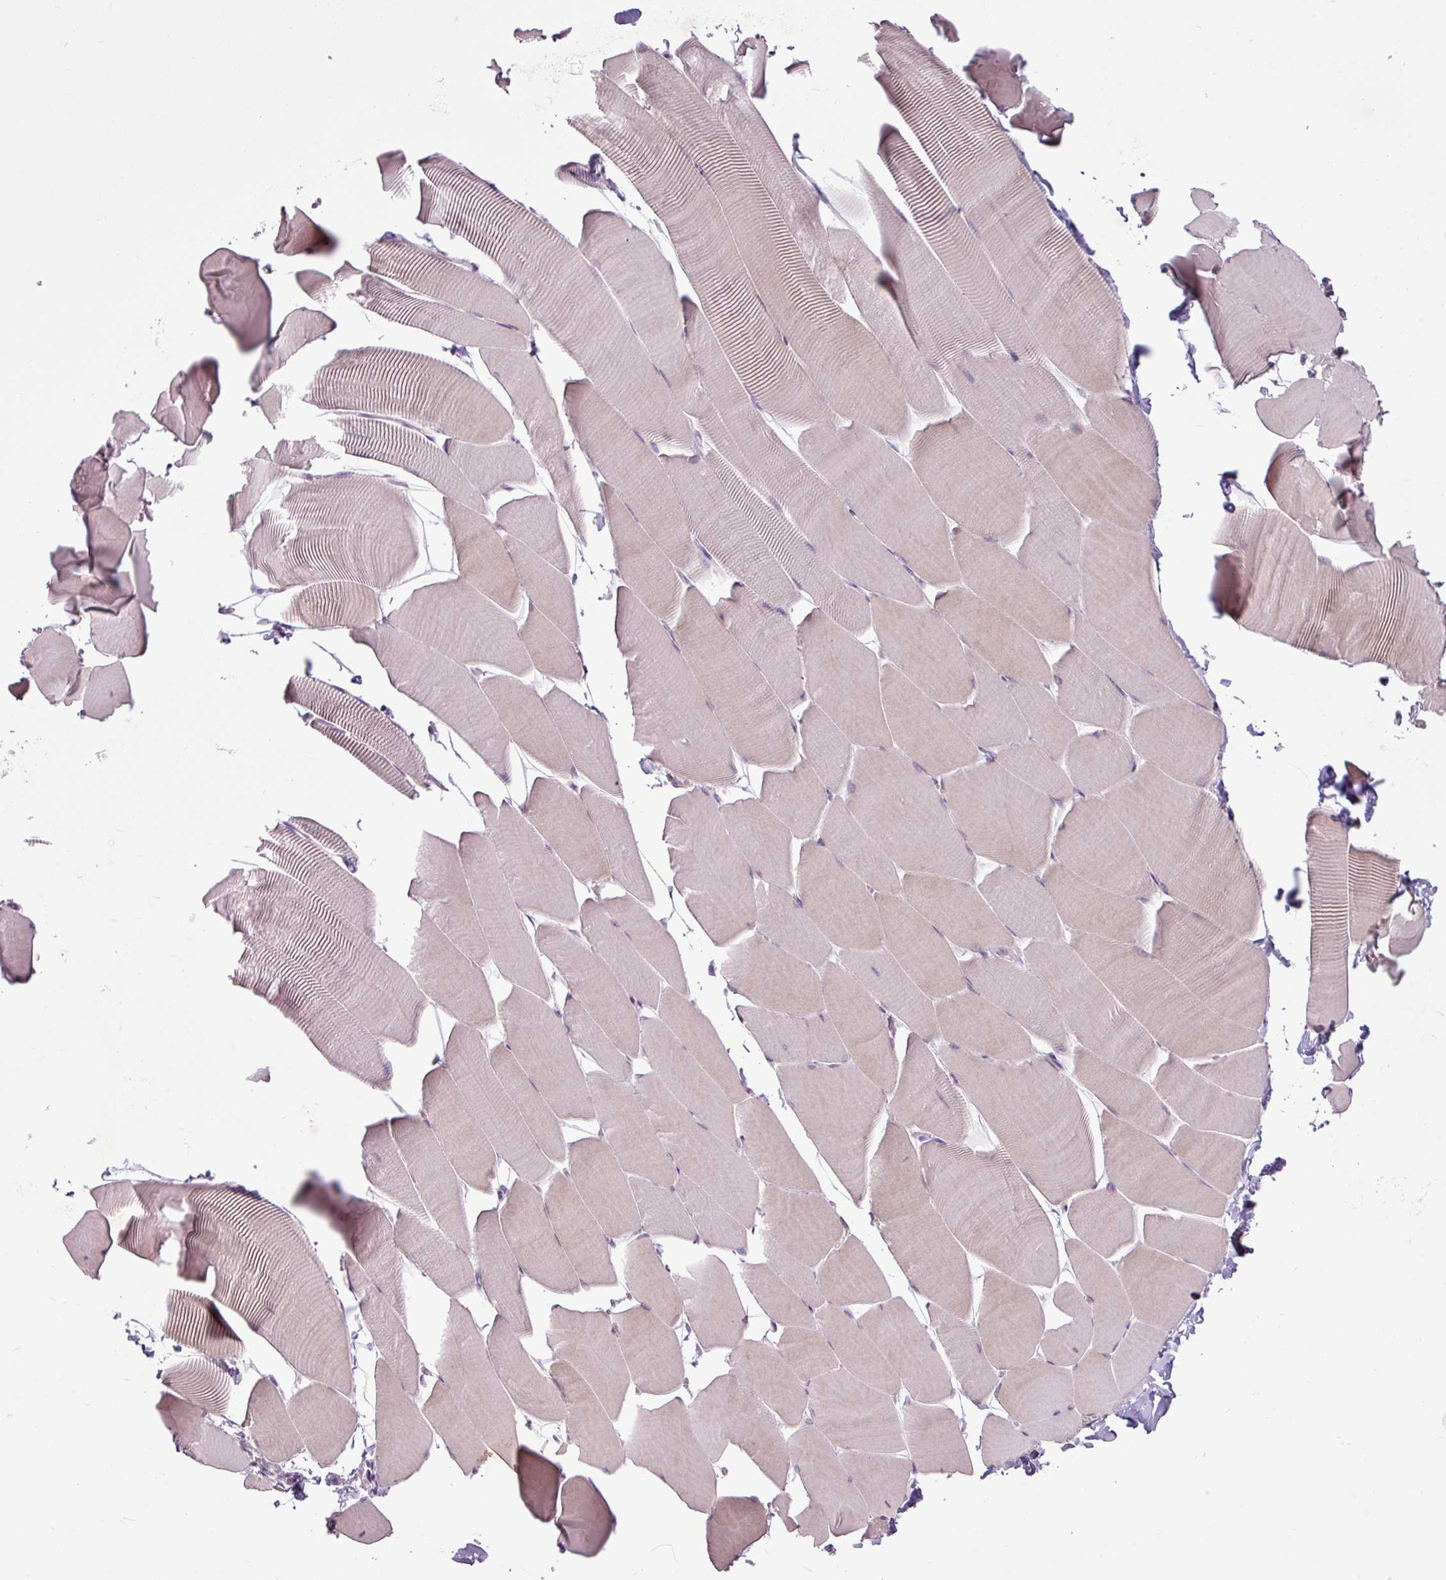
{"staining": {"intensity": "negative", "quantity": "none", "location": "none"}, "tissue": "skeletal muscle", "cell_type": "Myocytes", "image_type": "normal", "snomed": [{"axis": "morphology", "description": "Normal tissue, NOS"}, {"axis": "topography", "description": "Skeletal muscle"}], "caption": "An IHC photomicrograph of normal skeletal muscle is shown. There is no staining in myocytes of skeletal muscle. (DAB (3,3'-diaminobenzidine) immunohistochemistry visualized using brightfield microscopy, high magnification).", "gene": "C4A", "patient": {"sex": "male", "age": 25}}